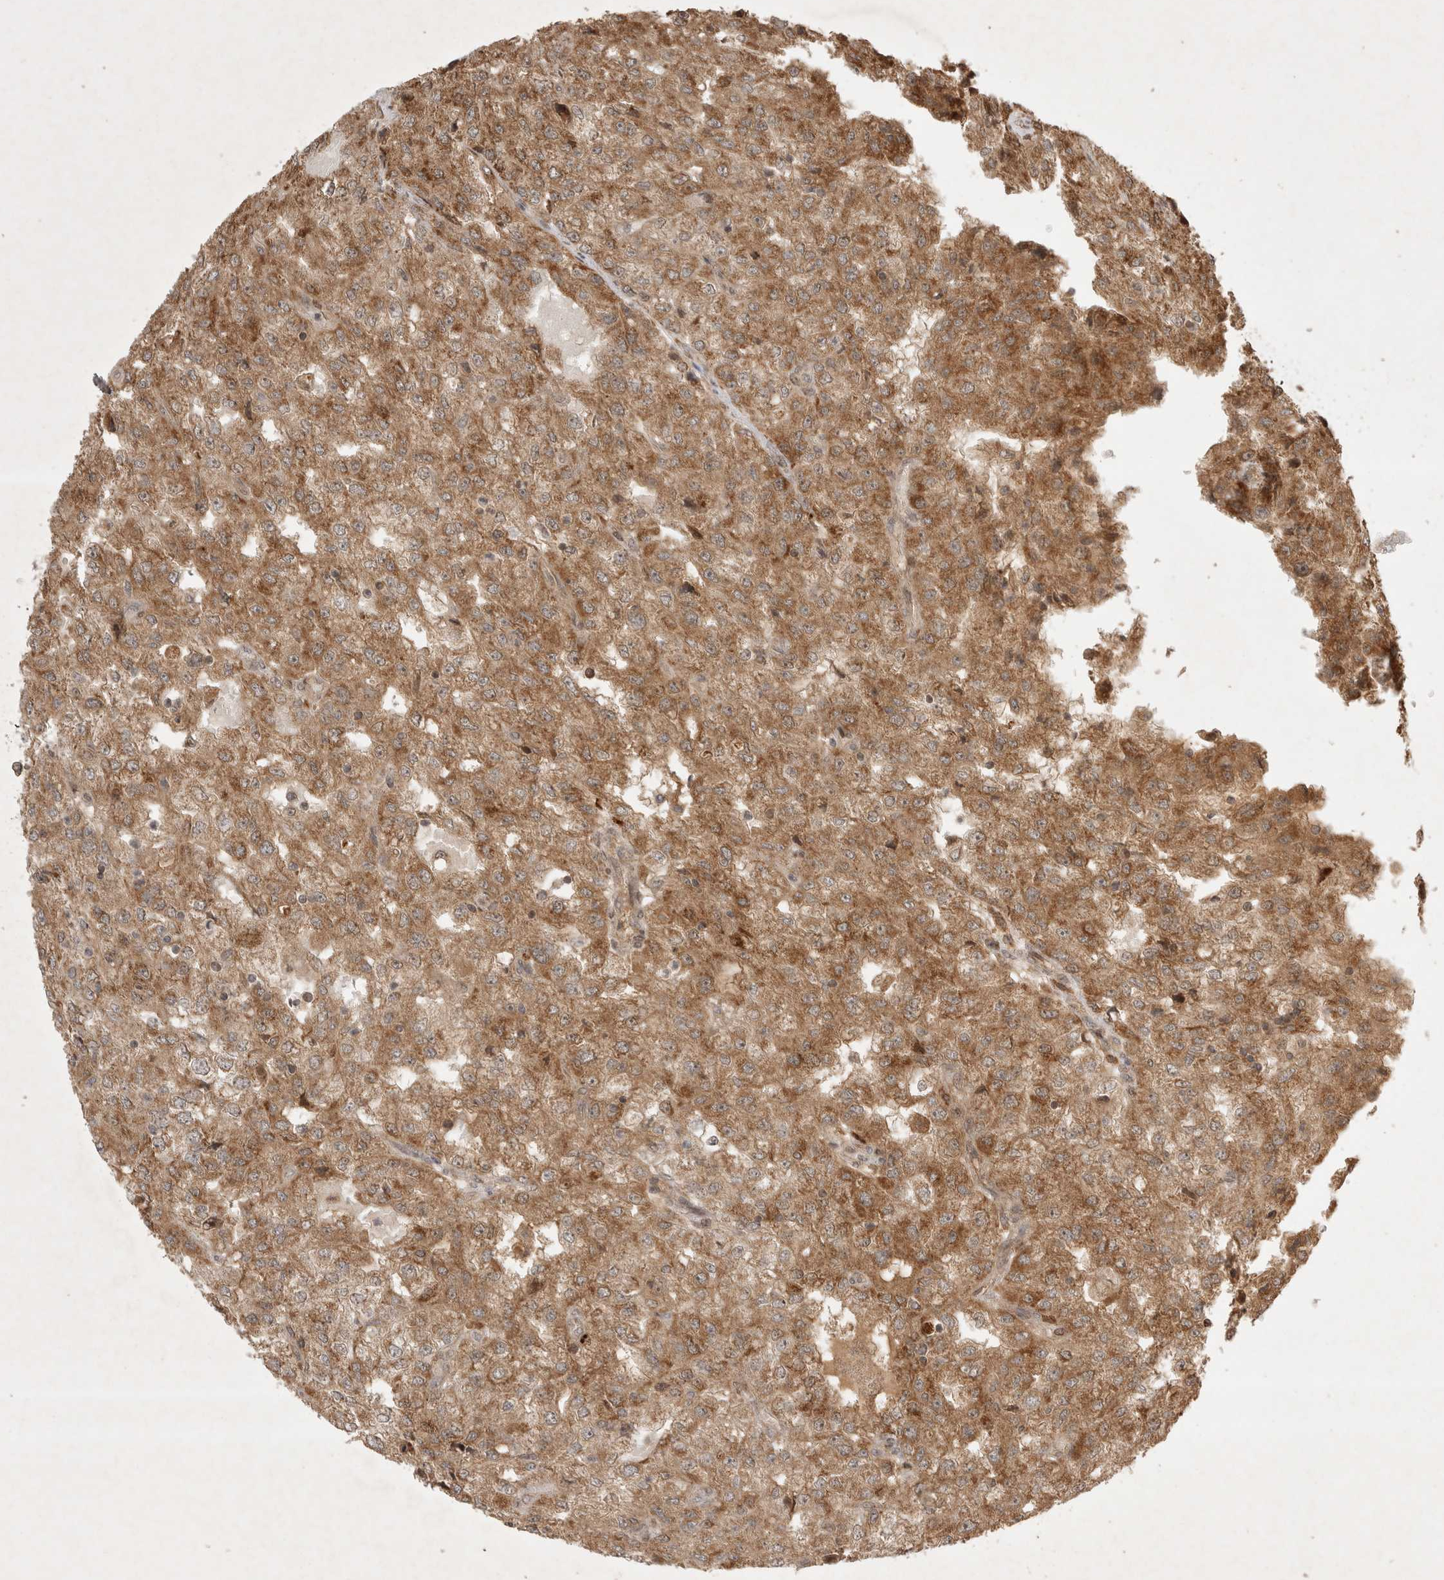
{"staining": {"intensity": "moderate", "quantity": ">75%", "location": "cytoplasmic/membranous"}, "tissue": "renal cancer", "cell_type": "Tumor cells", "image_type": "cancer", "snomed": [{"axis": "morphology", "description": "Adenocarcinoma, NOS"}, {"axis": "topography", "description": "Kidney"}], "caption": "Tumor cells exhibit medium levels of moderate cytoplasmic/membranous expression in about >75% of cells in human renal adenocarcinoma.", "gene": "FAM221A", "patient": {"sex": "female", "age": 54}}